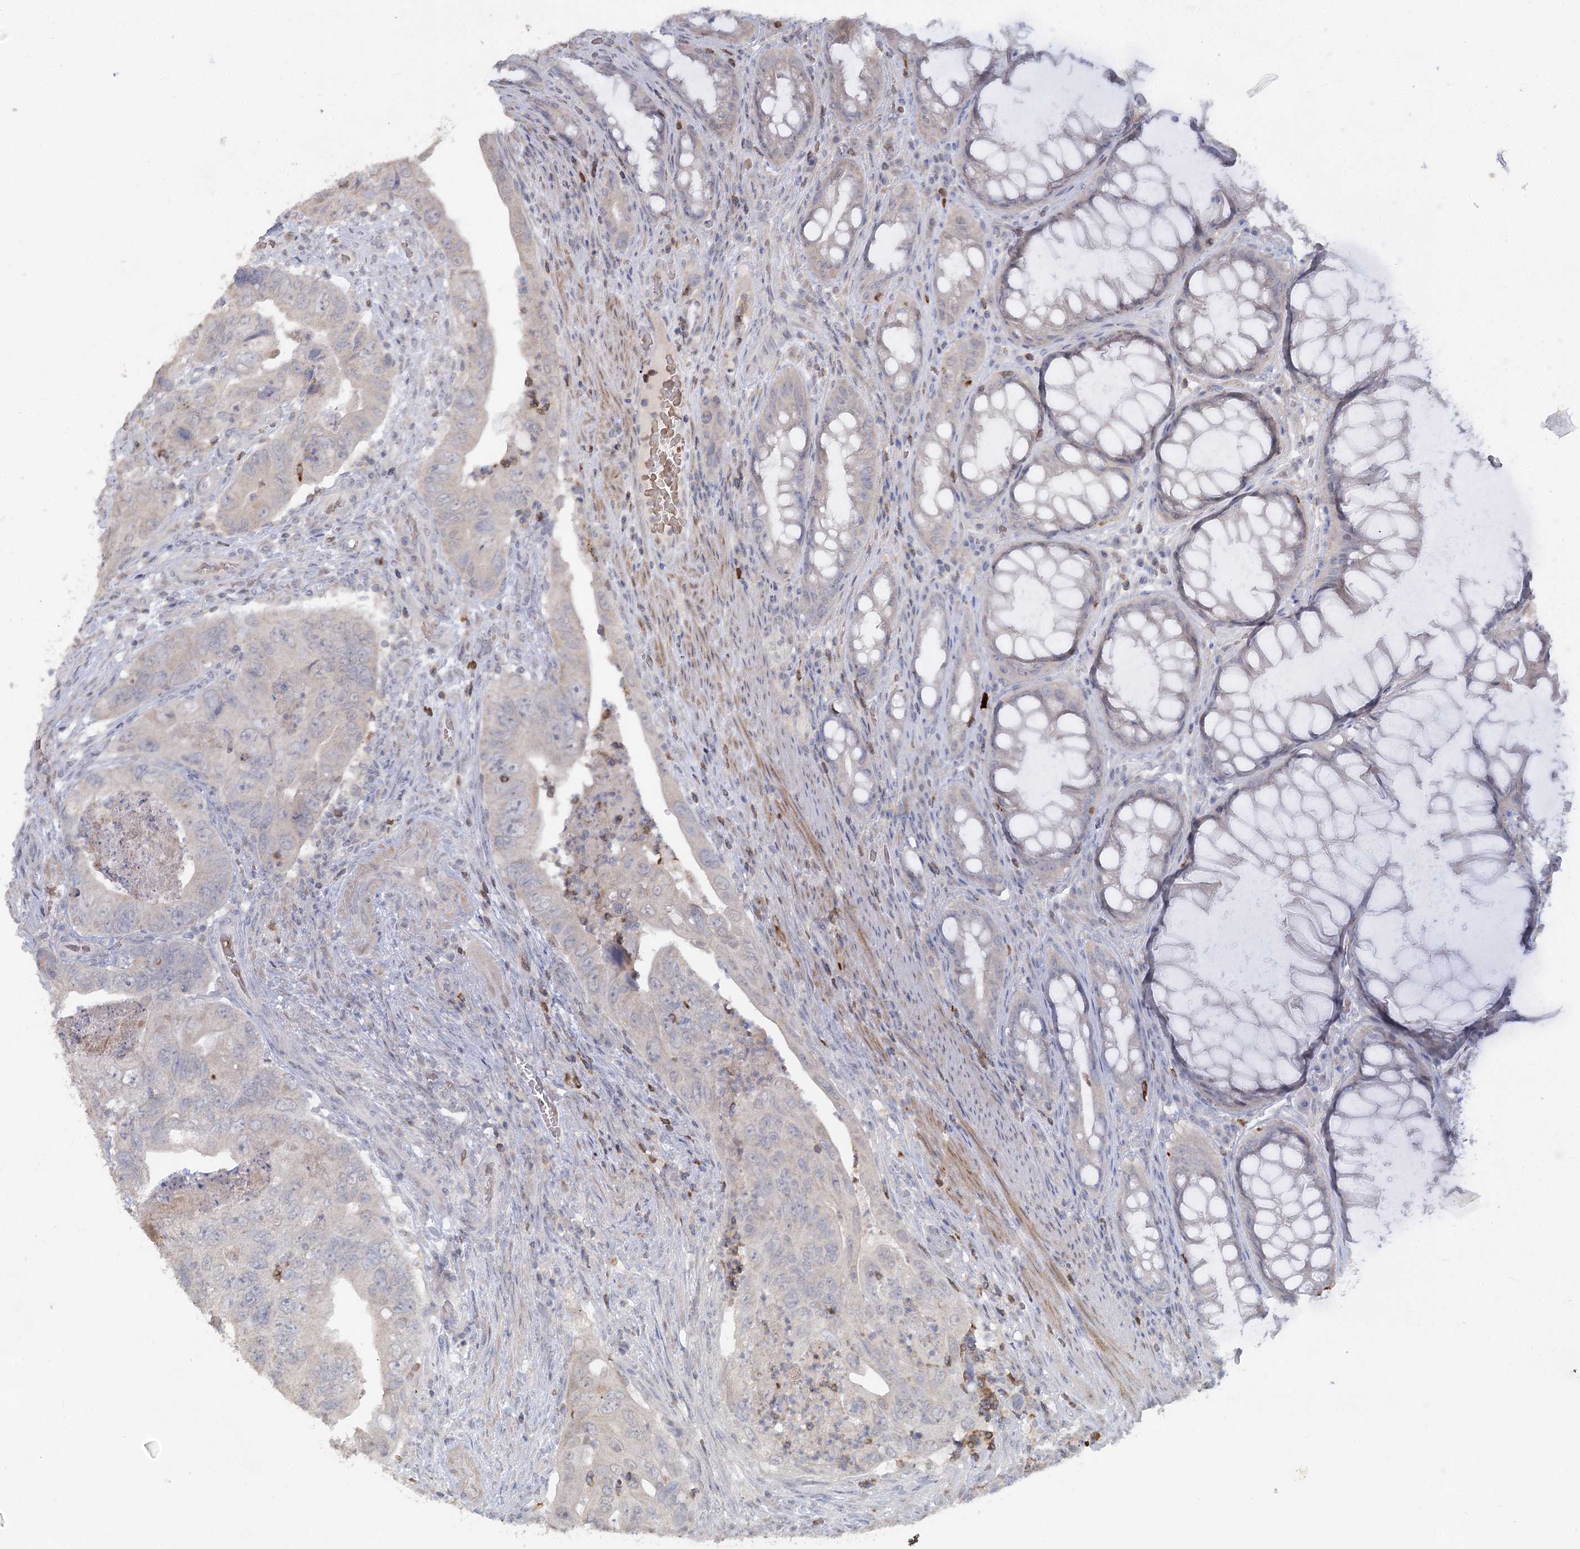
{"staining": {"intensity": "negative", "quantity": "none", "location": "none"}, "tissue": "colorectal cancer", "cell_type": "Tumor cells", "image_type": "cancer", "snomed": [{"axis": "morphology", "description": "Adenocarcinoma, NOS"}, {"axis": "topography", "description": "Rectum"}], "caption": "A high-resolution photomicrograph shows immunohistochemistry staining of colorectal cancer (adenocarcinoma), which reveals no significant expression in tumor cells. (IHC, brightfield microscopy, high magnification).", "gene": "TRAF3IP1", "patient": {"sex": "male", "age": 63}}